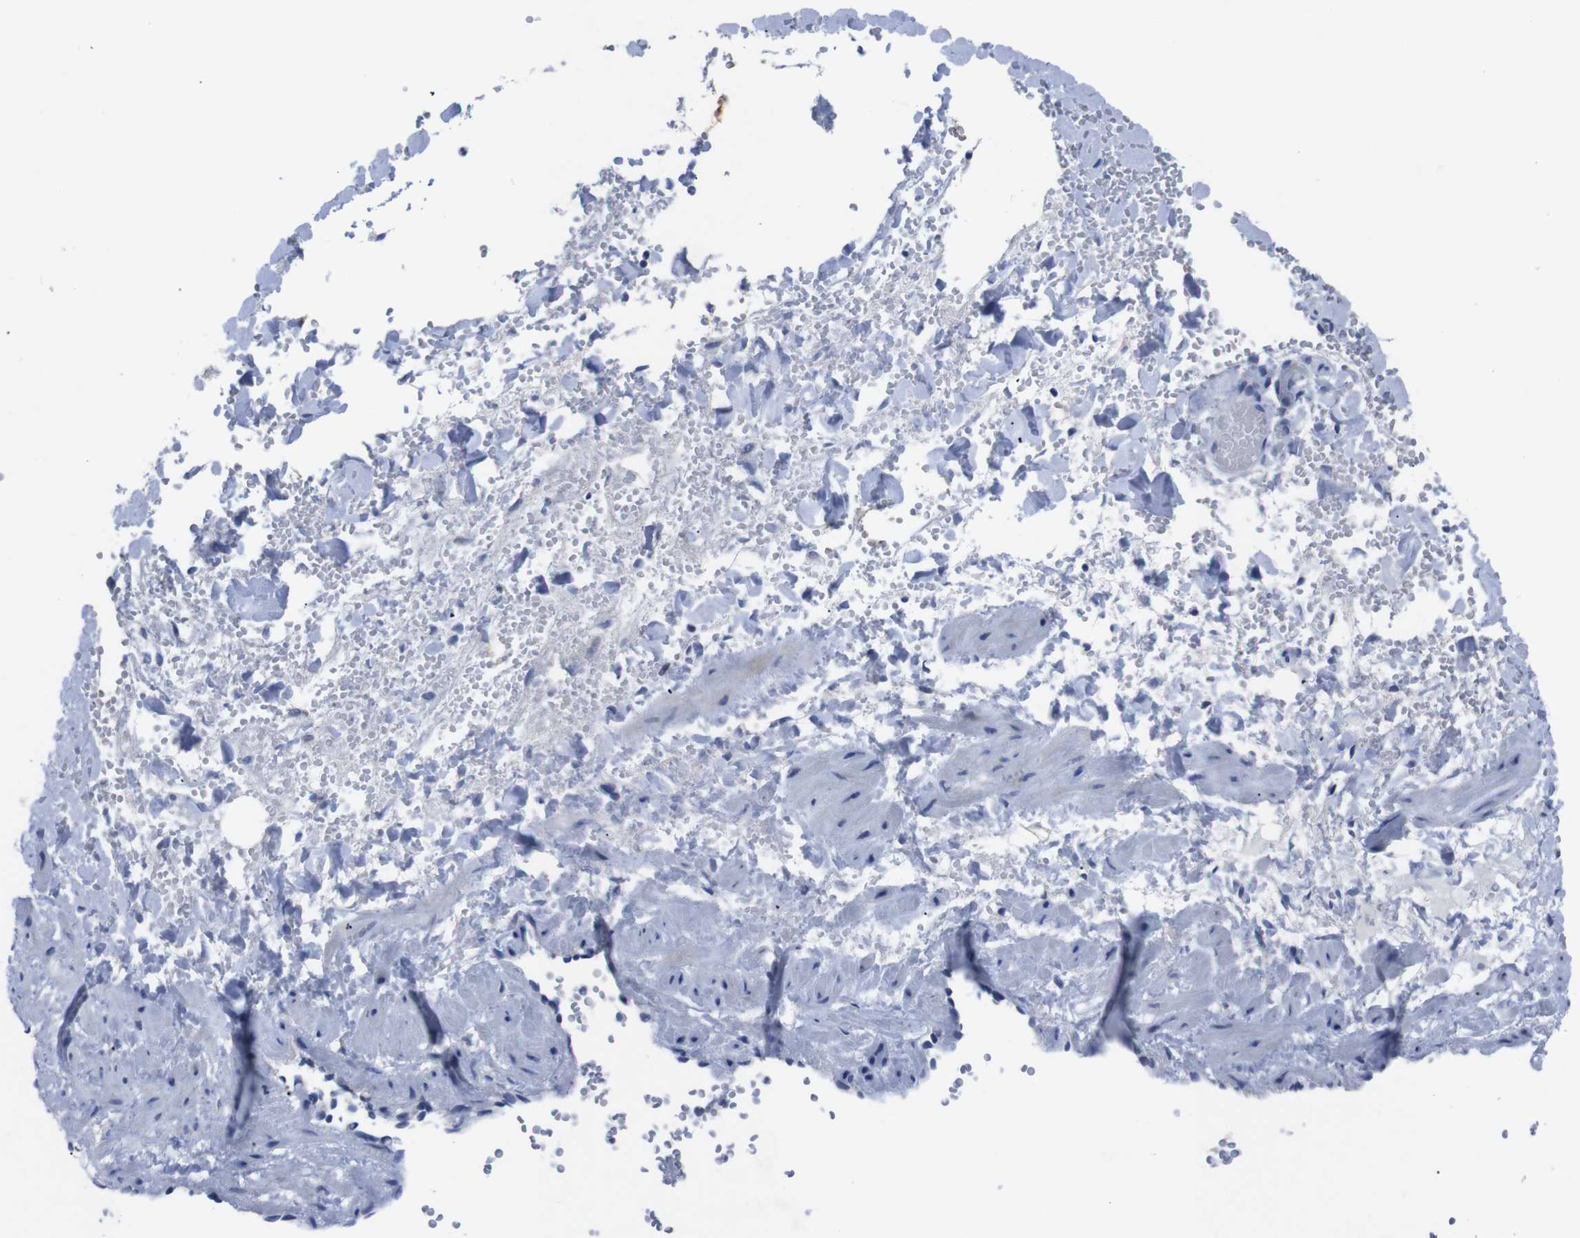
{"staining": {"intensity": "negative", "quantity": "none", "location": "none"}, "tissue": "adipose tissue", "cell_type": "Adipocytes", "image_type": "normal", "snomed": [{"axis": "morphology", "description": "Normal tissue, NOS"}, {"axis": "topography", "description": "Soft tissue"}, {"axis": "topography", "description": "Vascular tissue"}], "caption": "IHC of unremarkable human adipose tissue reveals no staining in adipocytes.", "gene": "IRF4", "patient": {"sex": "female", "age": 35}}